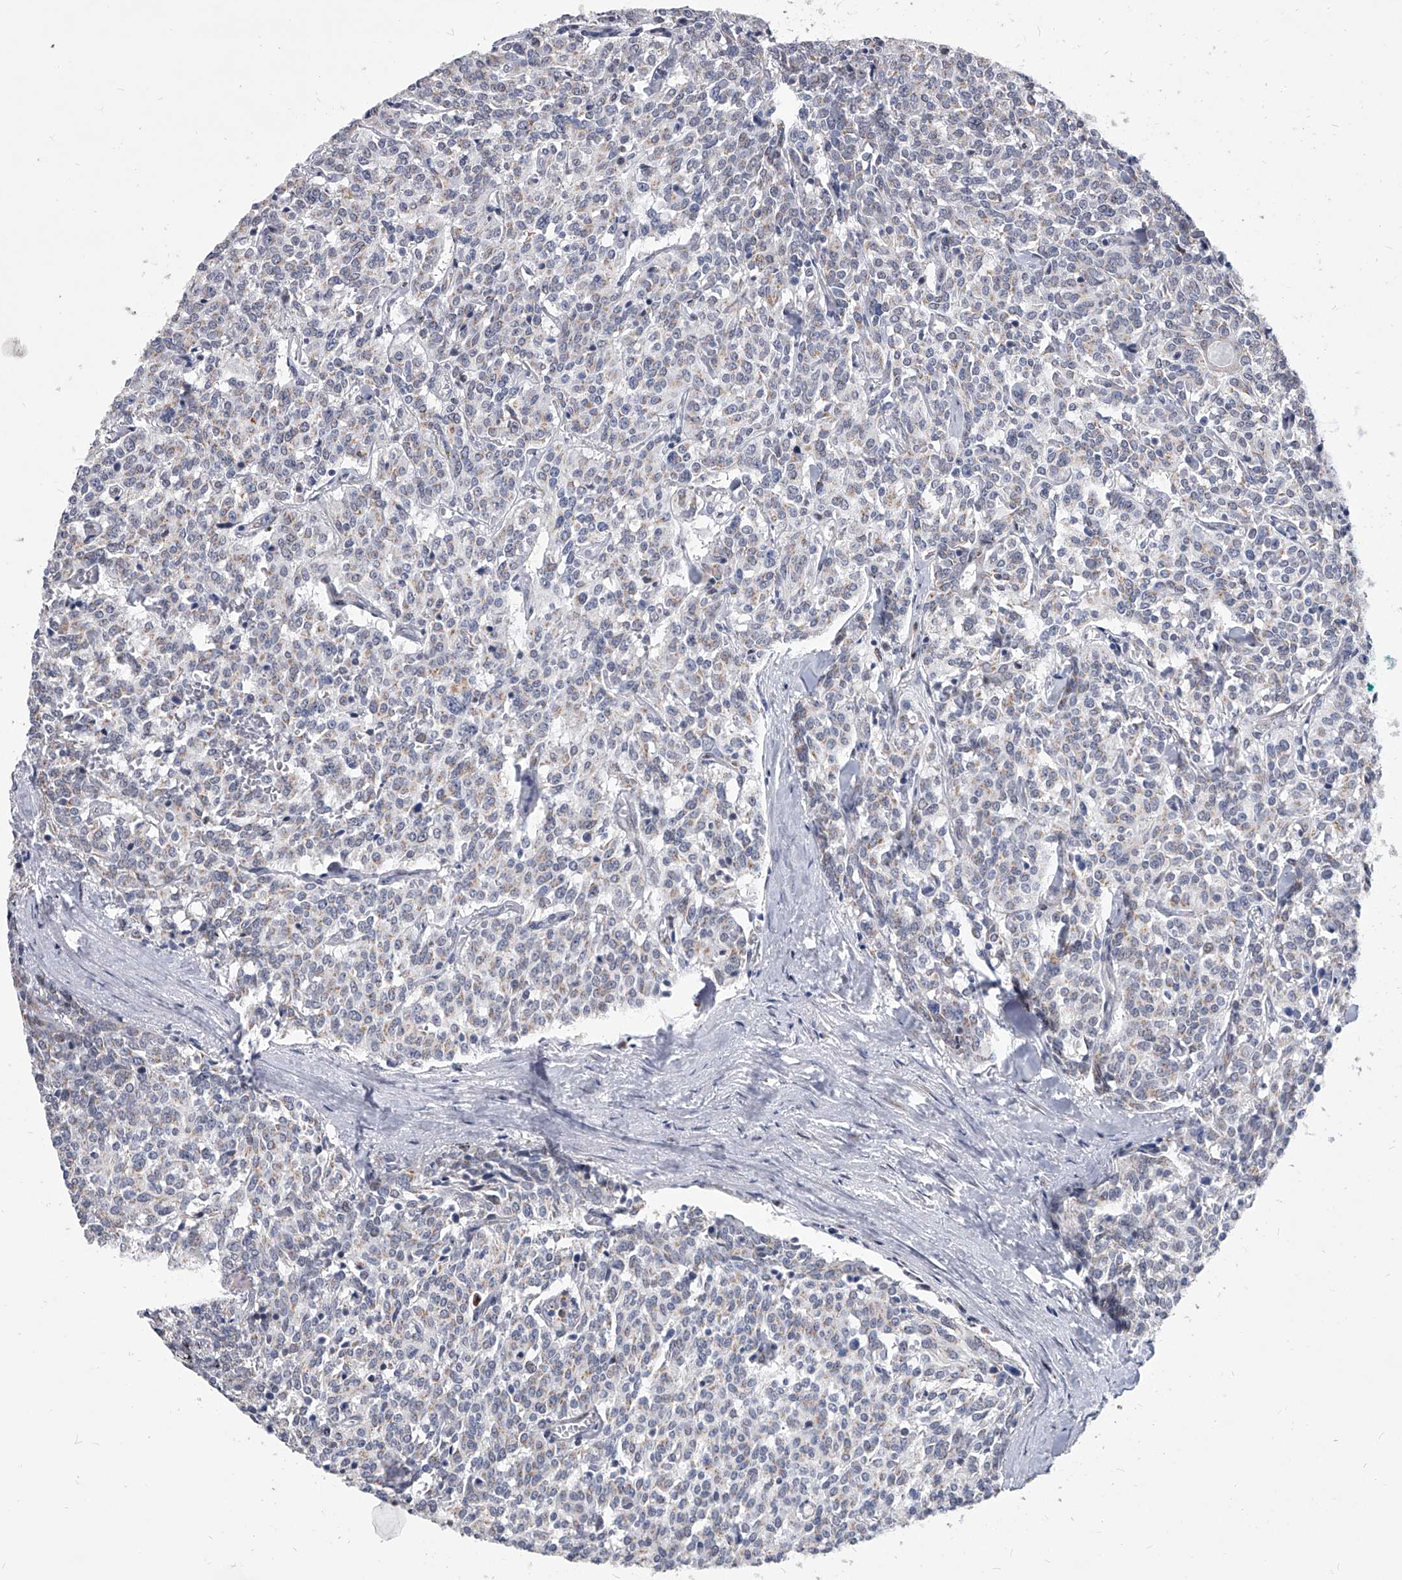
{"staining": {"intensity": "weak", "quantity": "25%-75%", "location": "cytoplasmic/membranous"}, "tissue": "carcinoid", "cell_type": "Tumor cells", "image_type": "cancer", "snomed": [{"axis": "morphology", "description": "Carcinoid, malignant, NOS"}, {"axis": "topography", "description": "Lung"}], "caption": "Brown immunohistochemical staining in human malignant carcinoid displays weak cytoplasmic/membranous positivity in approximately 25%-75% of tumor cells.", "gene": "EVA1C", "patient": {"sex": "female", "age": 46}}